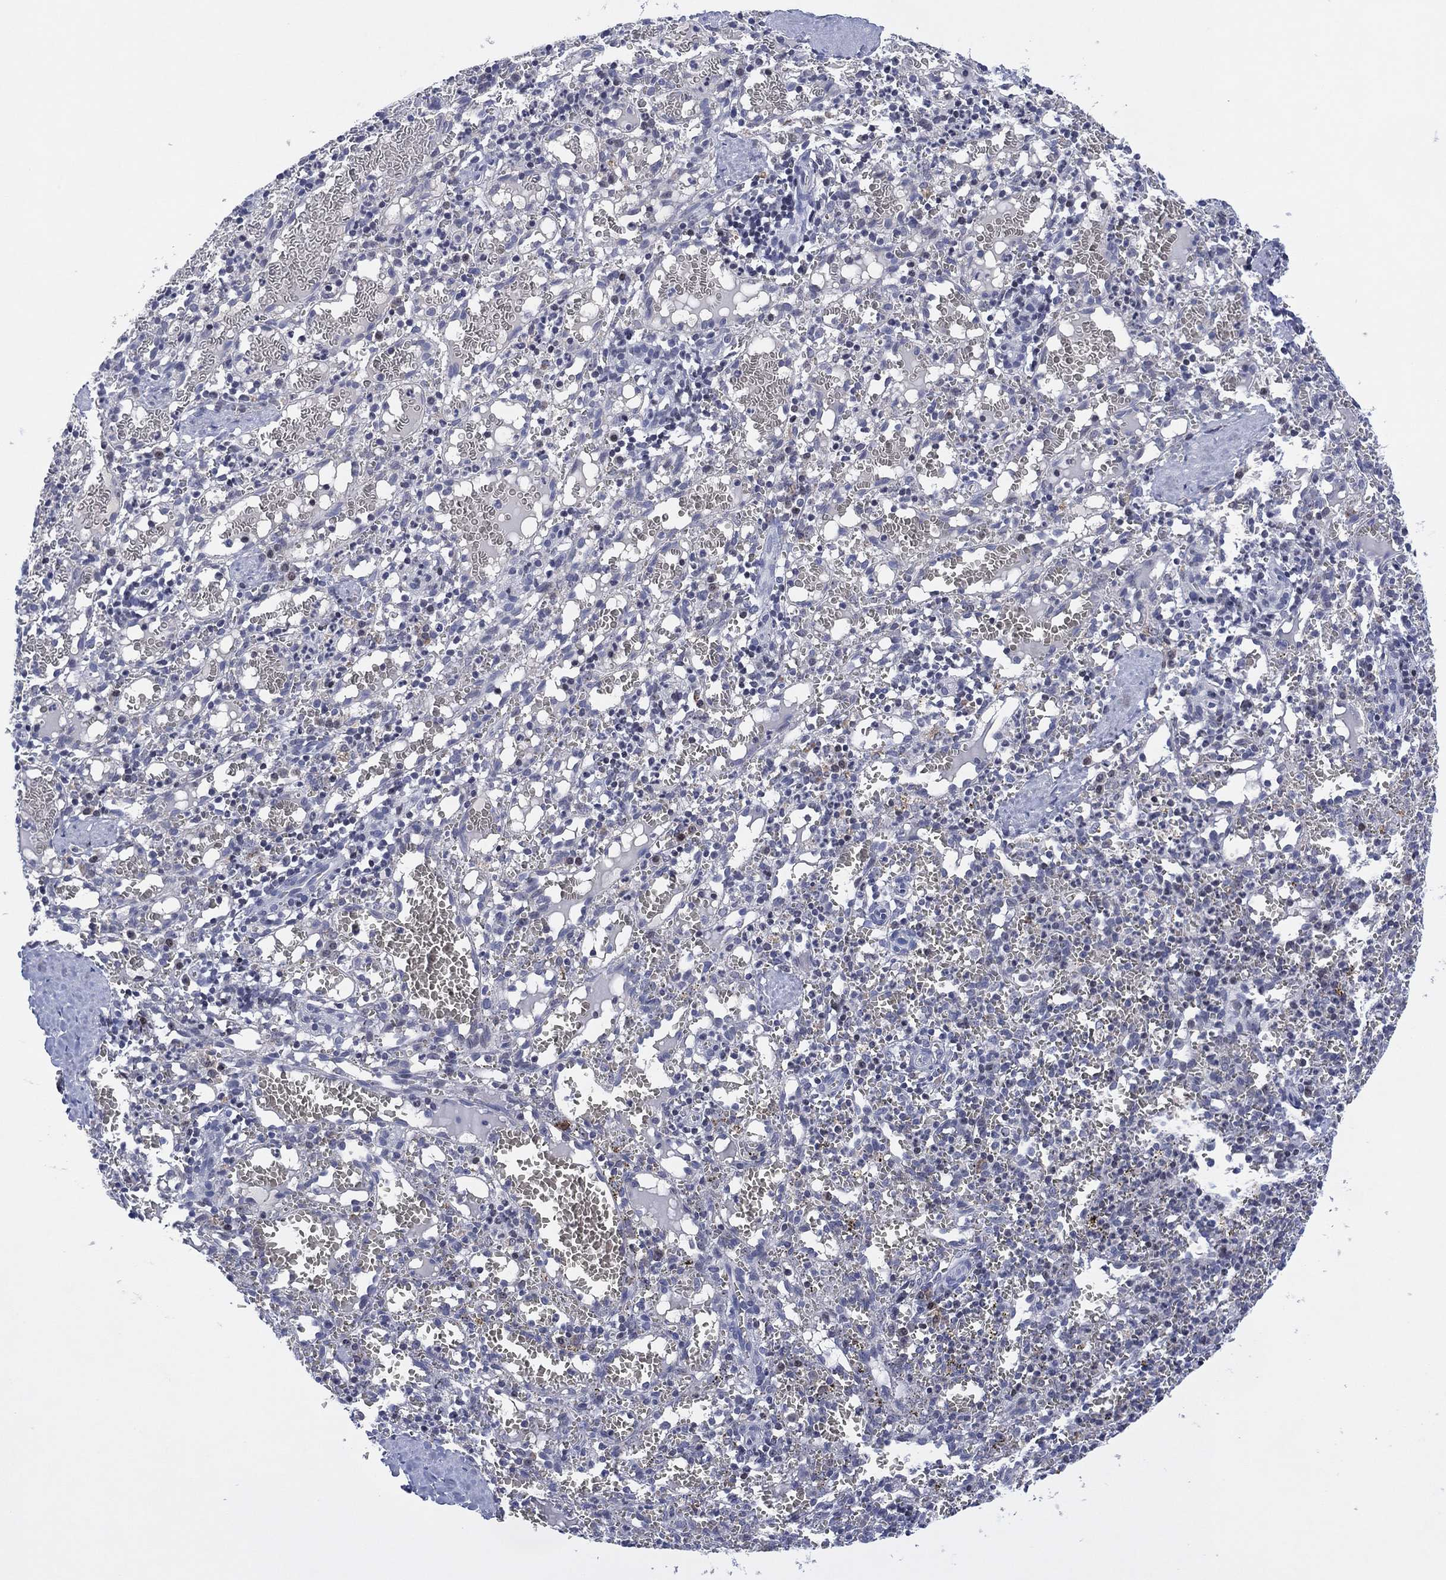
{"staining": {"intensity": "negative", "quantity": "none", "location": "none"}, "tissue": "spleen", "cell_type": "Cells in red pulp", "image_type": "normal", "snomed": [{"axis": "morphology", "description": "Normal tissue, NOS"}, {"axis": "topography", "description": "Spleen"}], "caption": "IHC of benign spleen reveals no expression in cells in red pulp.", "gene": "USP26", "patient": {"sex": "male", "age": 11}}